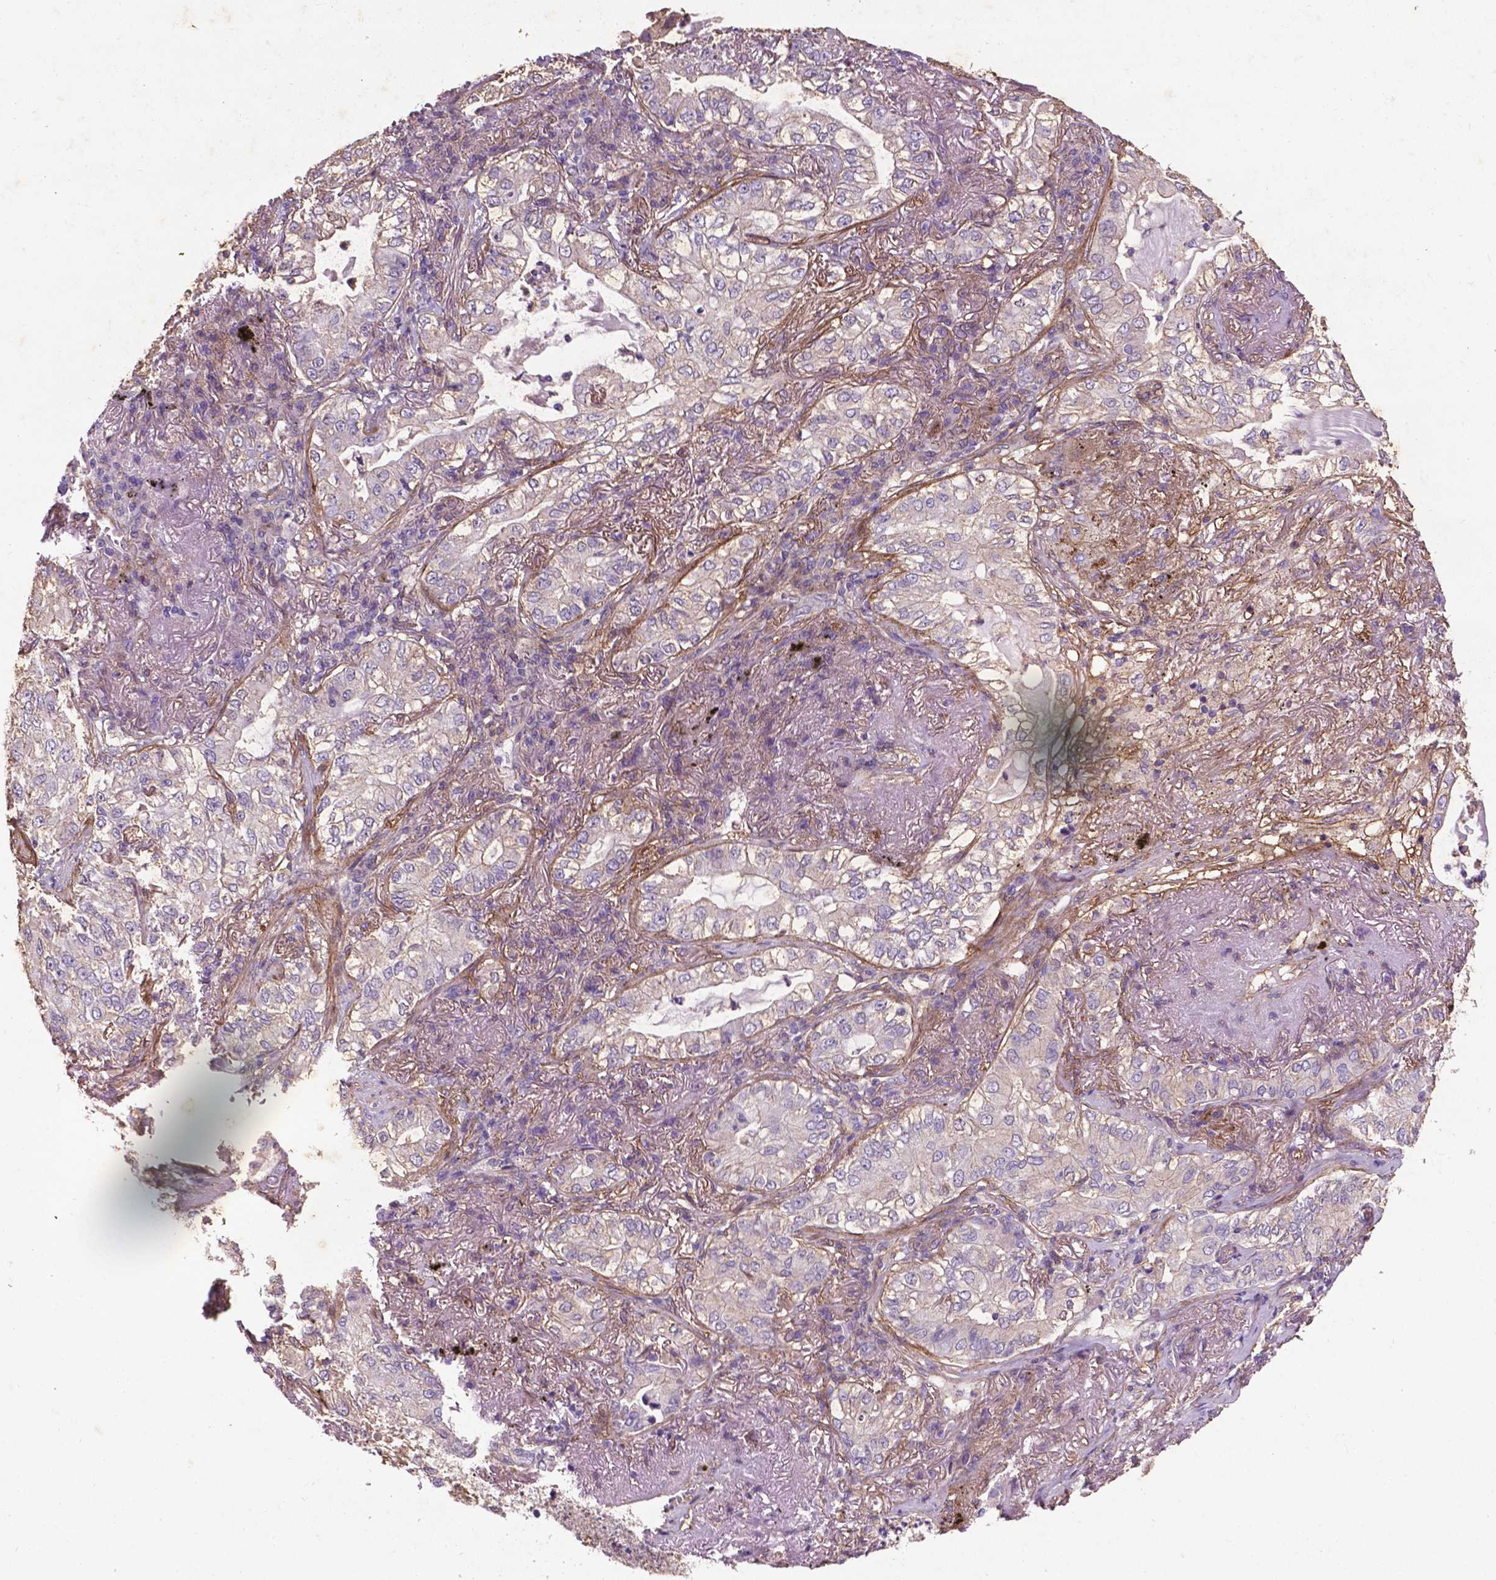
{"staining": {"intensity": "negative", "quantity": "none", "location": "none"}, "tissue": "lung cancer", "cell_type": "Tumor cells", "image_type": "cancer", "snomed": [{"axis": "morphology", "description": "Adenocarcinoma, NOS"}, {"axis": "topography", "description": "Lung"}], "caption": "This is an immunohistochemistry micrograph of lung cancer (adenocarcinoma). There is no expression in tumor cells.", "gene": "RRAS", "patient": {"sex": "female", "age": 73}}